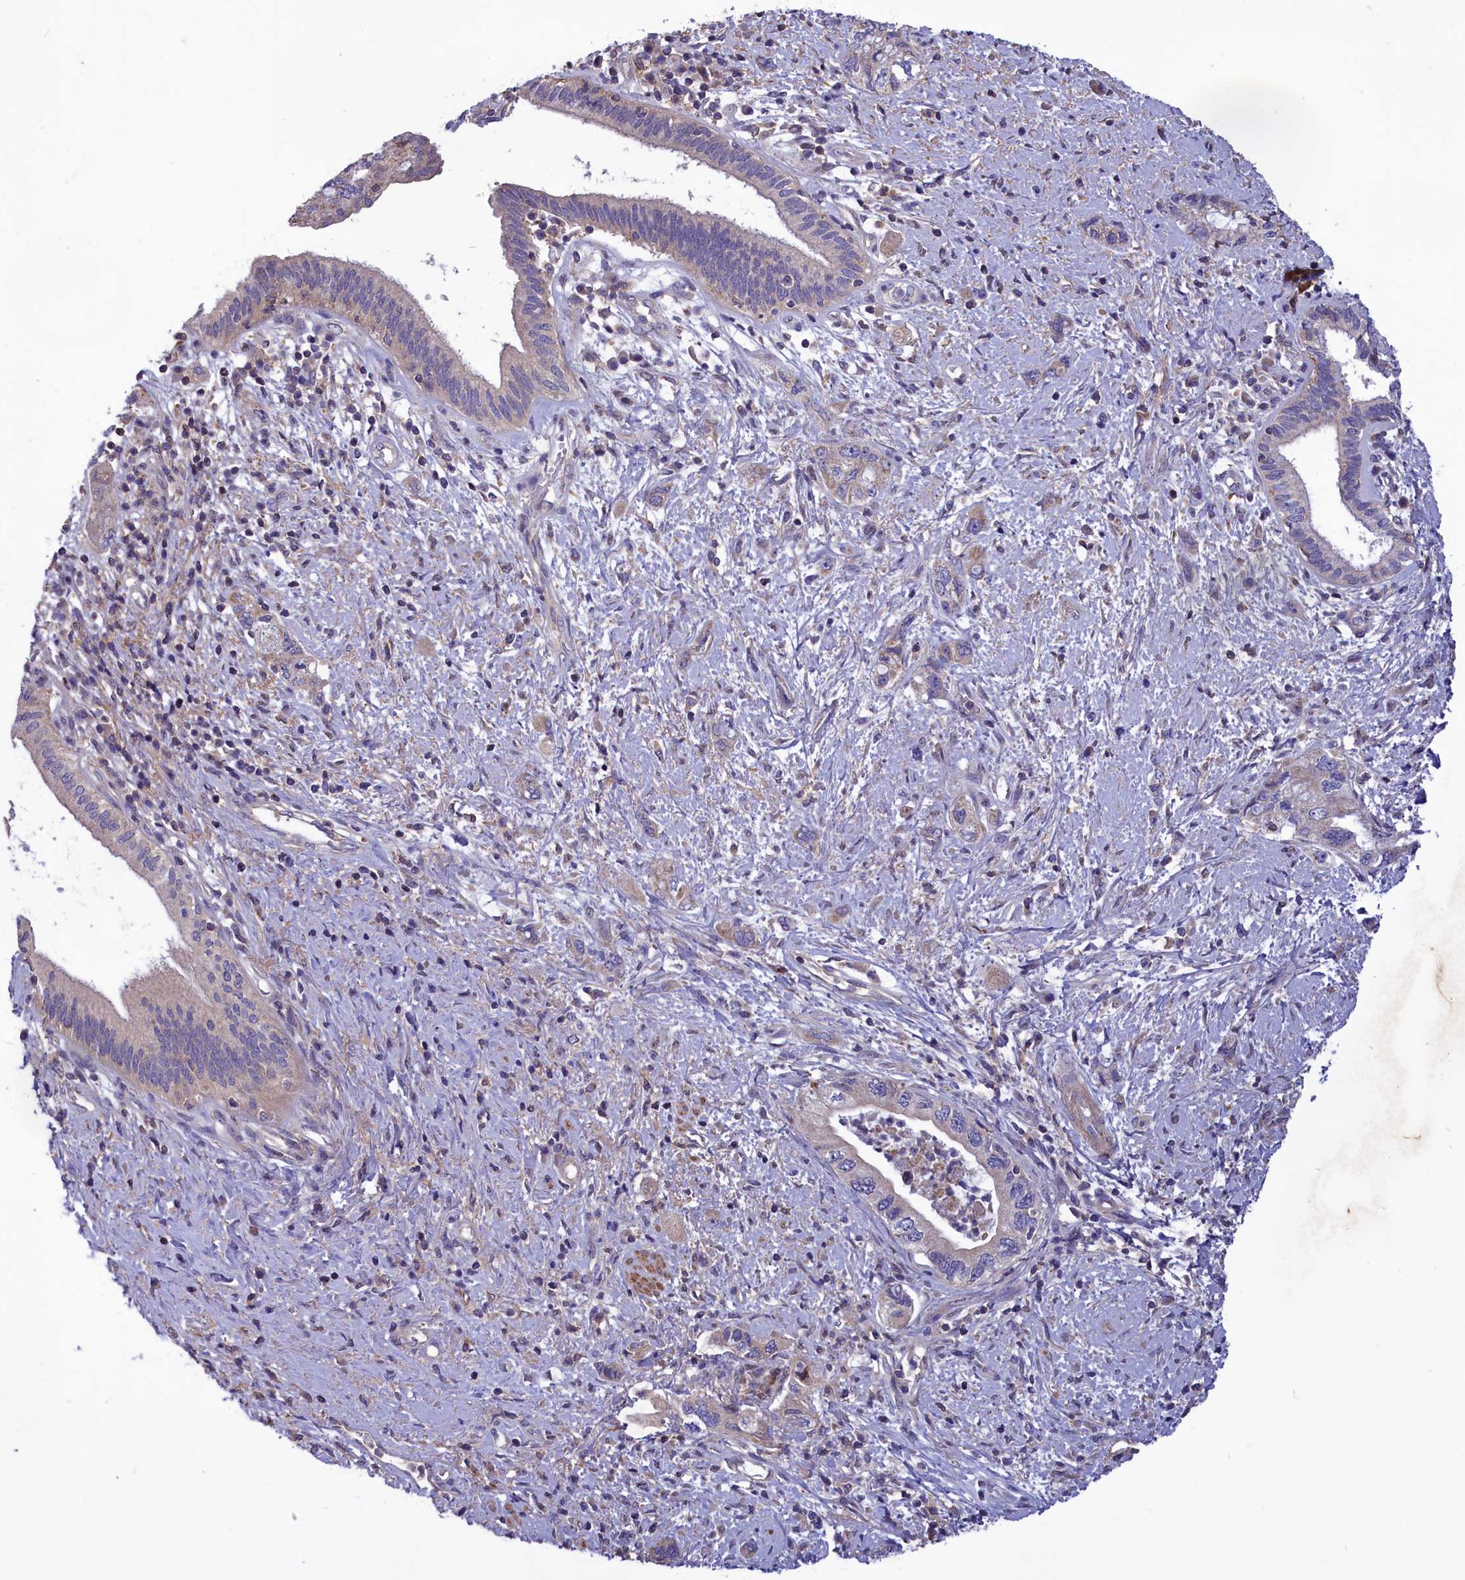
{"staining": {"intensity": "weak", "quantity": "25%-75%", "location": "cytoplasmic/membranous"}, "tissue": "pancreatic cancer", "cell_type": "Tumor cells", "image_type": "cancer", "snomed": [{"axis": "morphology", "description": "Adenocarcinoma, NOS"}, {"axis": "topography", "description": "Pancreas"}], "caption": "Adenocarcinoma (pancreatic) stained with immunohistochemistry (IHC) reveals weak cytoplasmic/membranous staining in about 25%-75% of tumor cells.", "gene": "AMDHD2", "patient": {"sex": "female", "age": 73}}